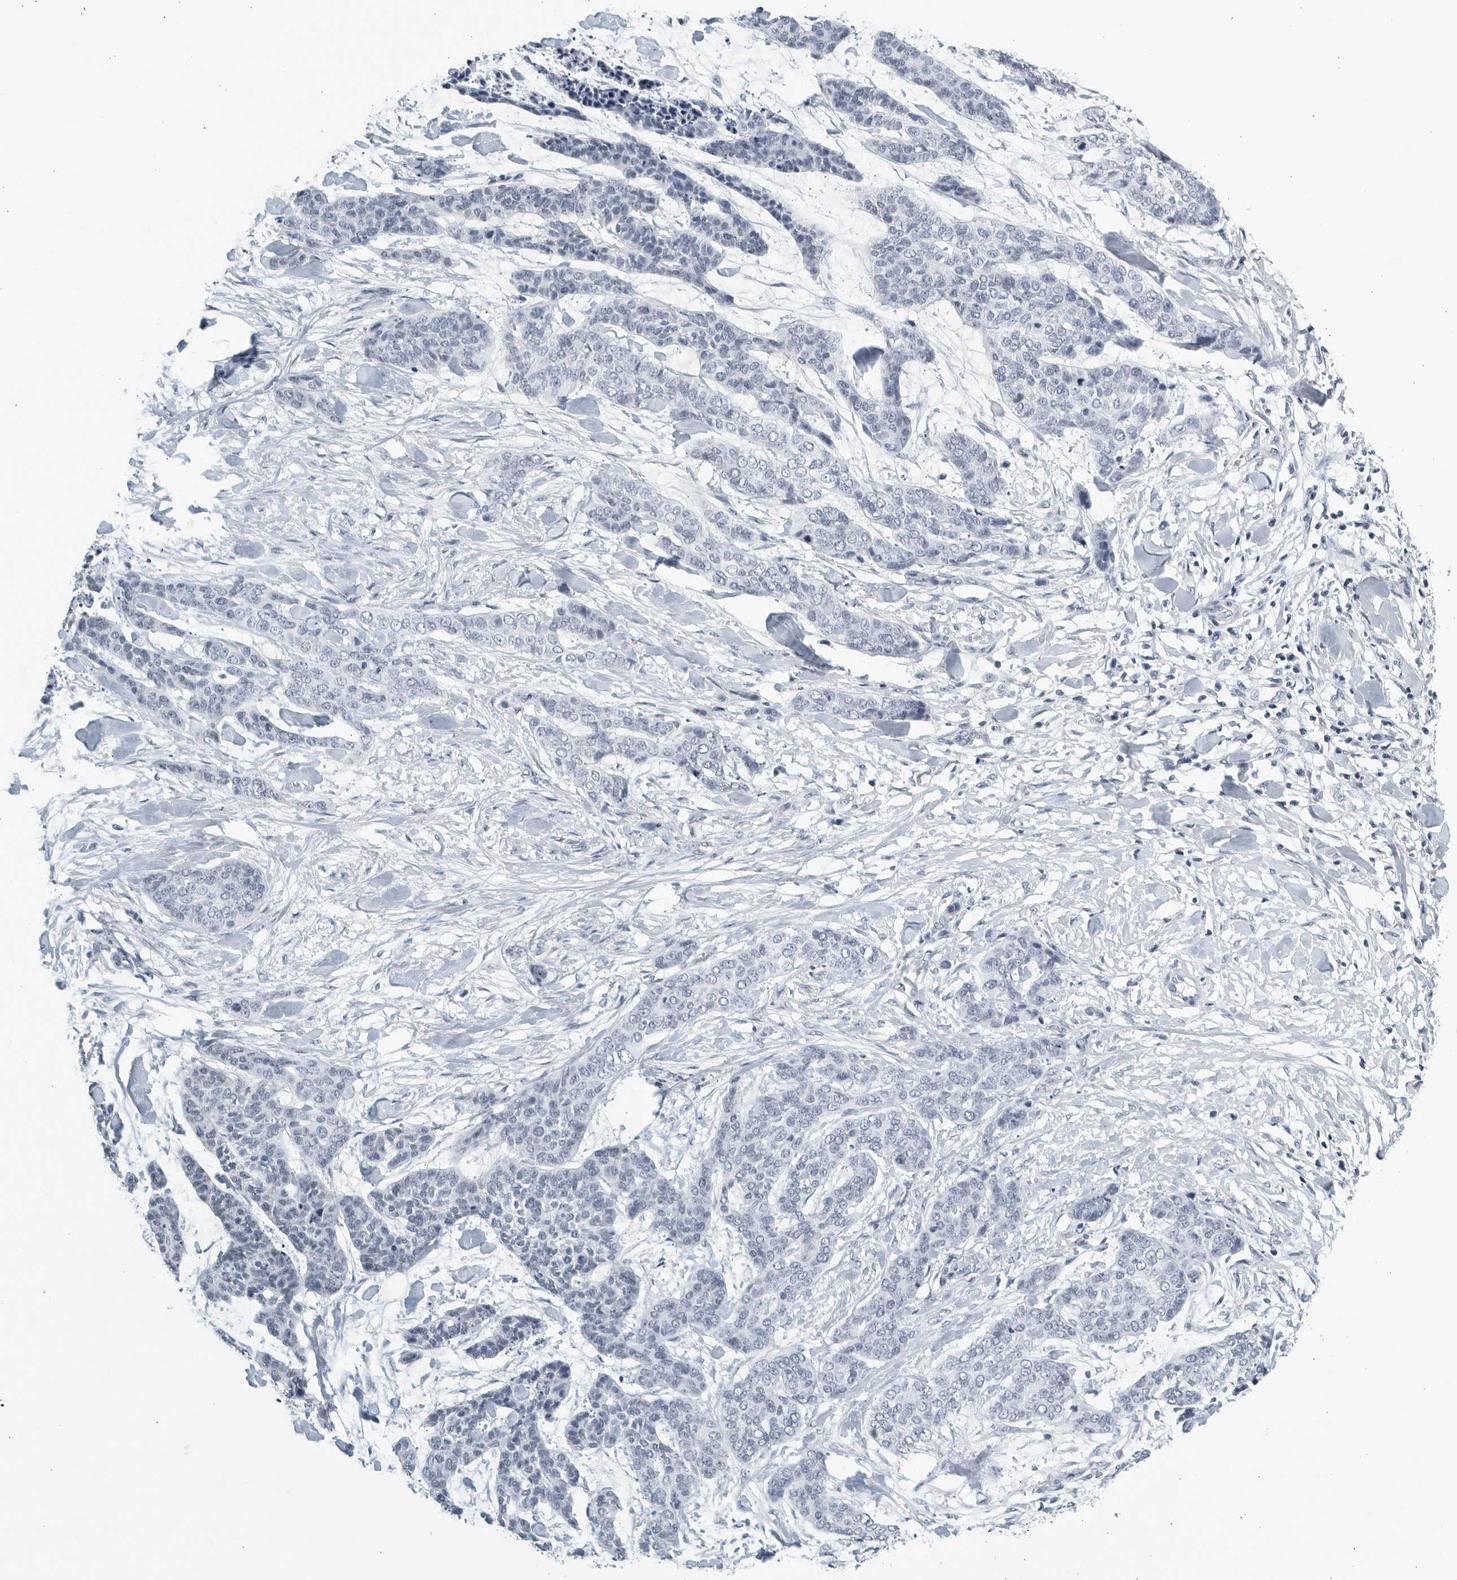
{"staining": {"intensity": "negative", "quantity": "none", "location": "none"}, "tissue": "skin cancer", "cell_type": "Tumor cells", "image_type": "cancer", "snomed": [{"axis": "morphology", "description": "Basal cell carcinoma"}, {"axis": "topography", "description": "Skin"}], "caption": "An IHC micrograph of skin cancer is shown. There is no staining in tumor cells of skin cancer. (Stains: DAB (3,3'-diaminobenzidine) immunohistochemistry with hematoxylin counter stain, Microscopy: brightfield microscopy at high magnification).", "gene": "KLK7", "patient": {"sex": "female", "age": 64}}